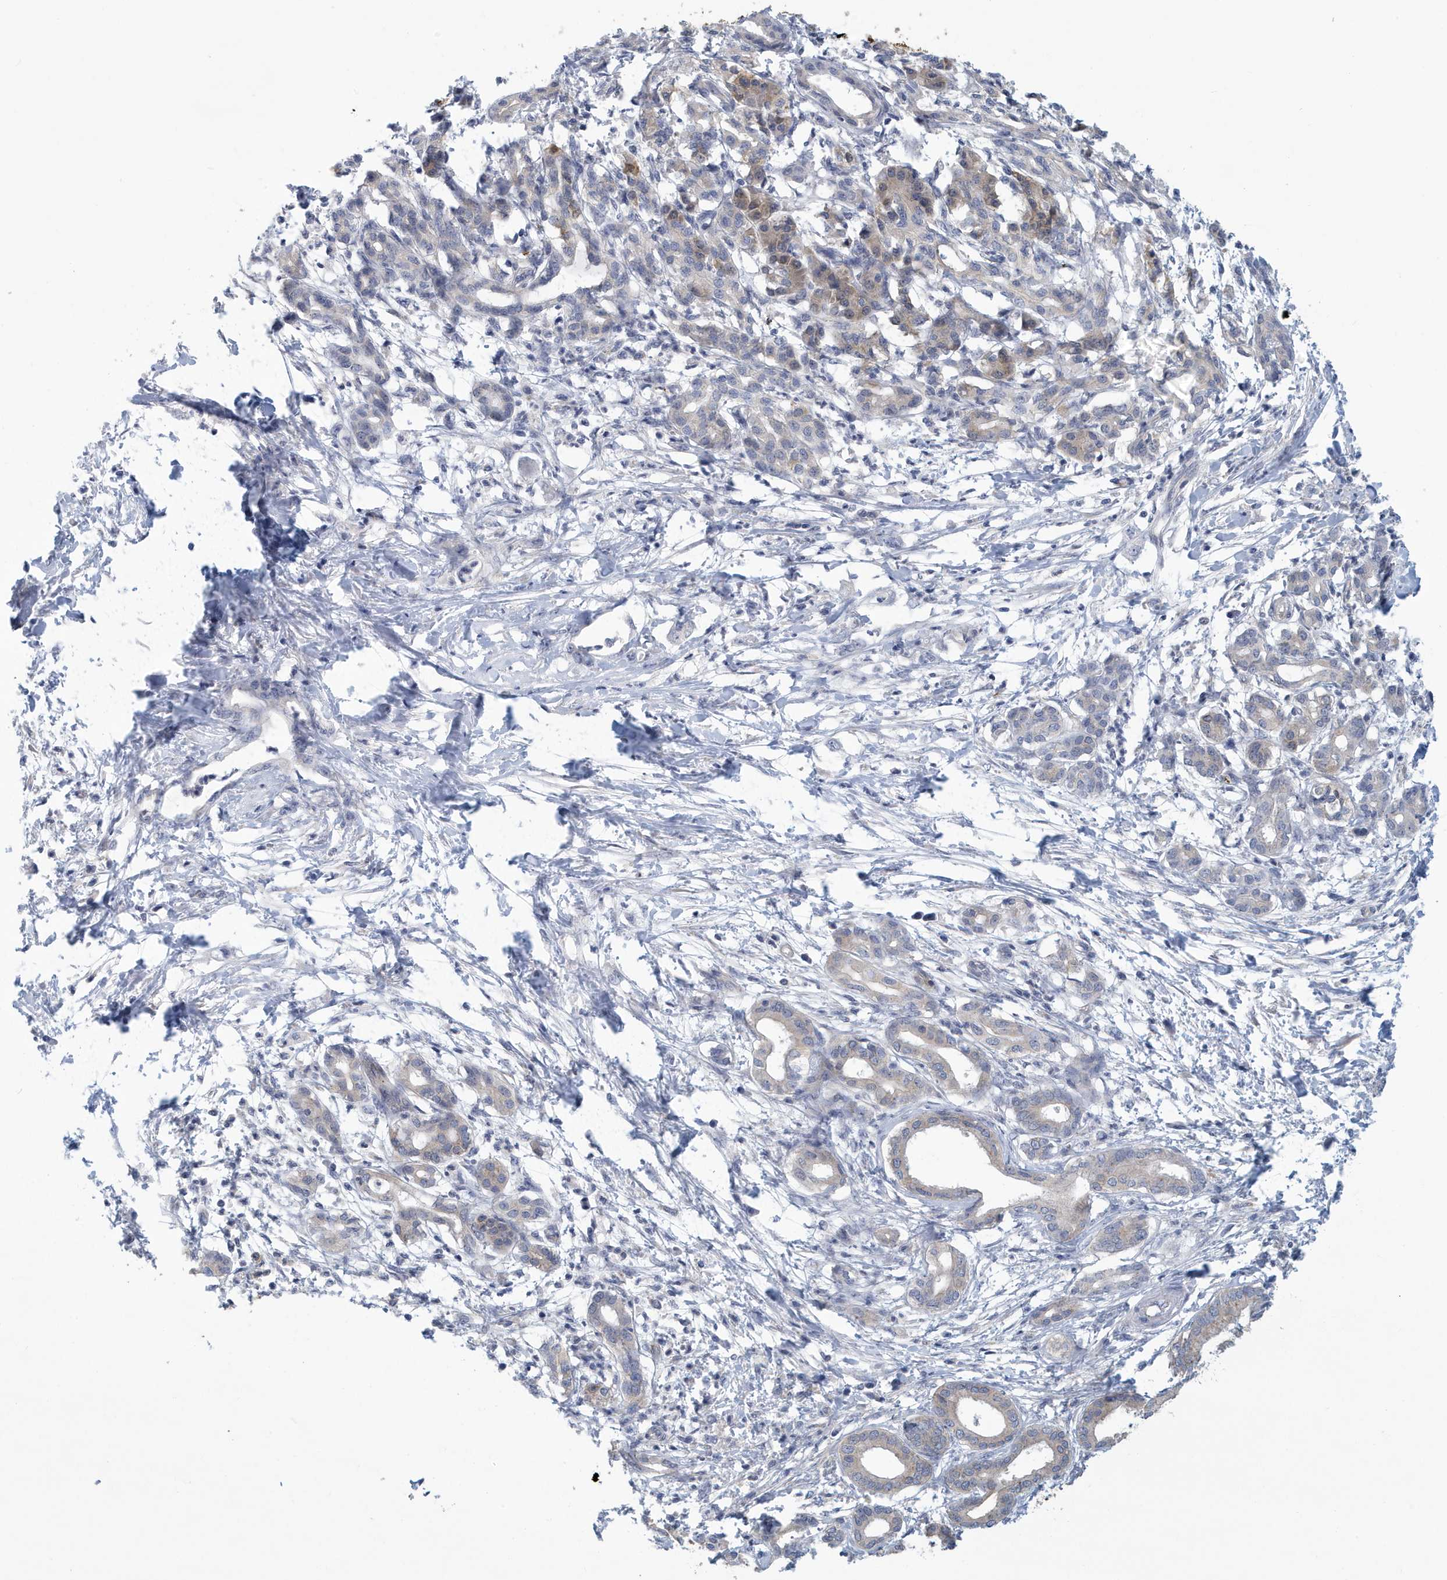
{"staining": {"intensity": "moderate", "quantity": "<25%", "location": "cytoplasmic/membranous"}, "tissue": "pancreatic cancer", "cell_type": "Tumor cells", "image_type": "cancer", "snomed": [{"axis": "morphology", "description": "Adenocarcinoma, NOS"}, {"axis": "topography", "description": "Pancreas"}], "caption": "The image reveals staining of adenocarcinoma (pancreatic), revealing moderate cytoplasmic/membranous protein expression (brown color) within tumor cells.", "gene": "VTA1", "patient": {"sex": "female", "age": 55}}